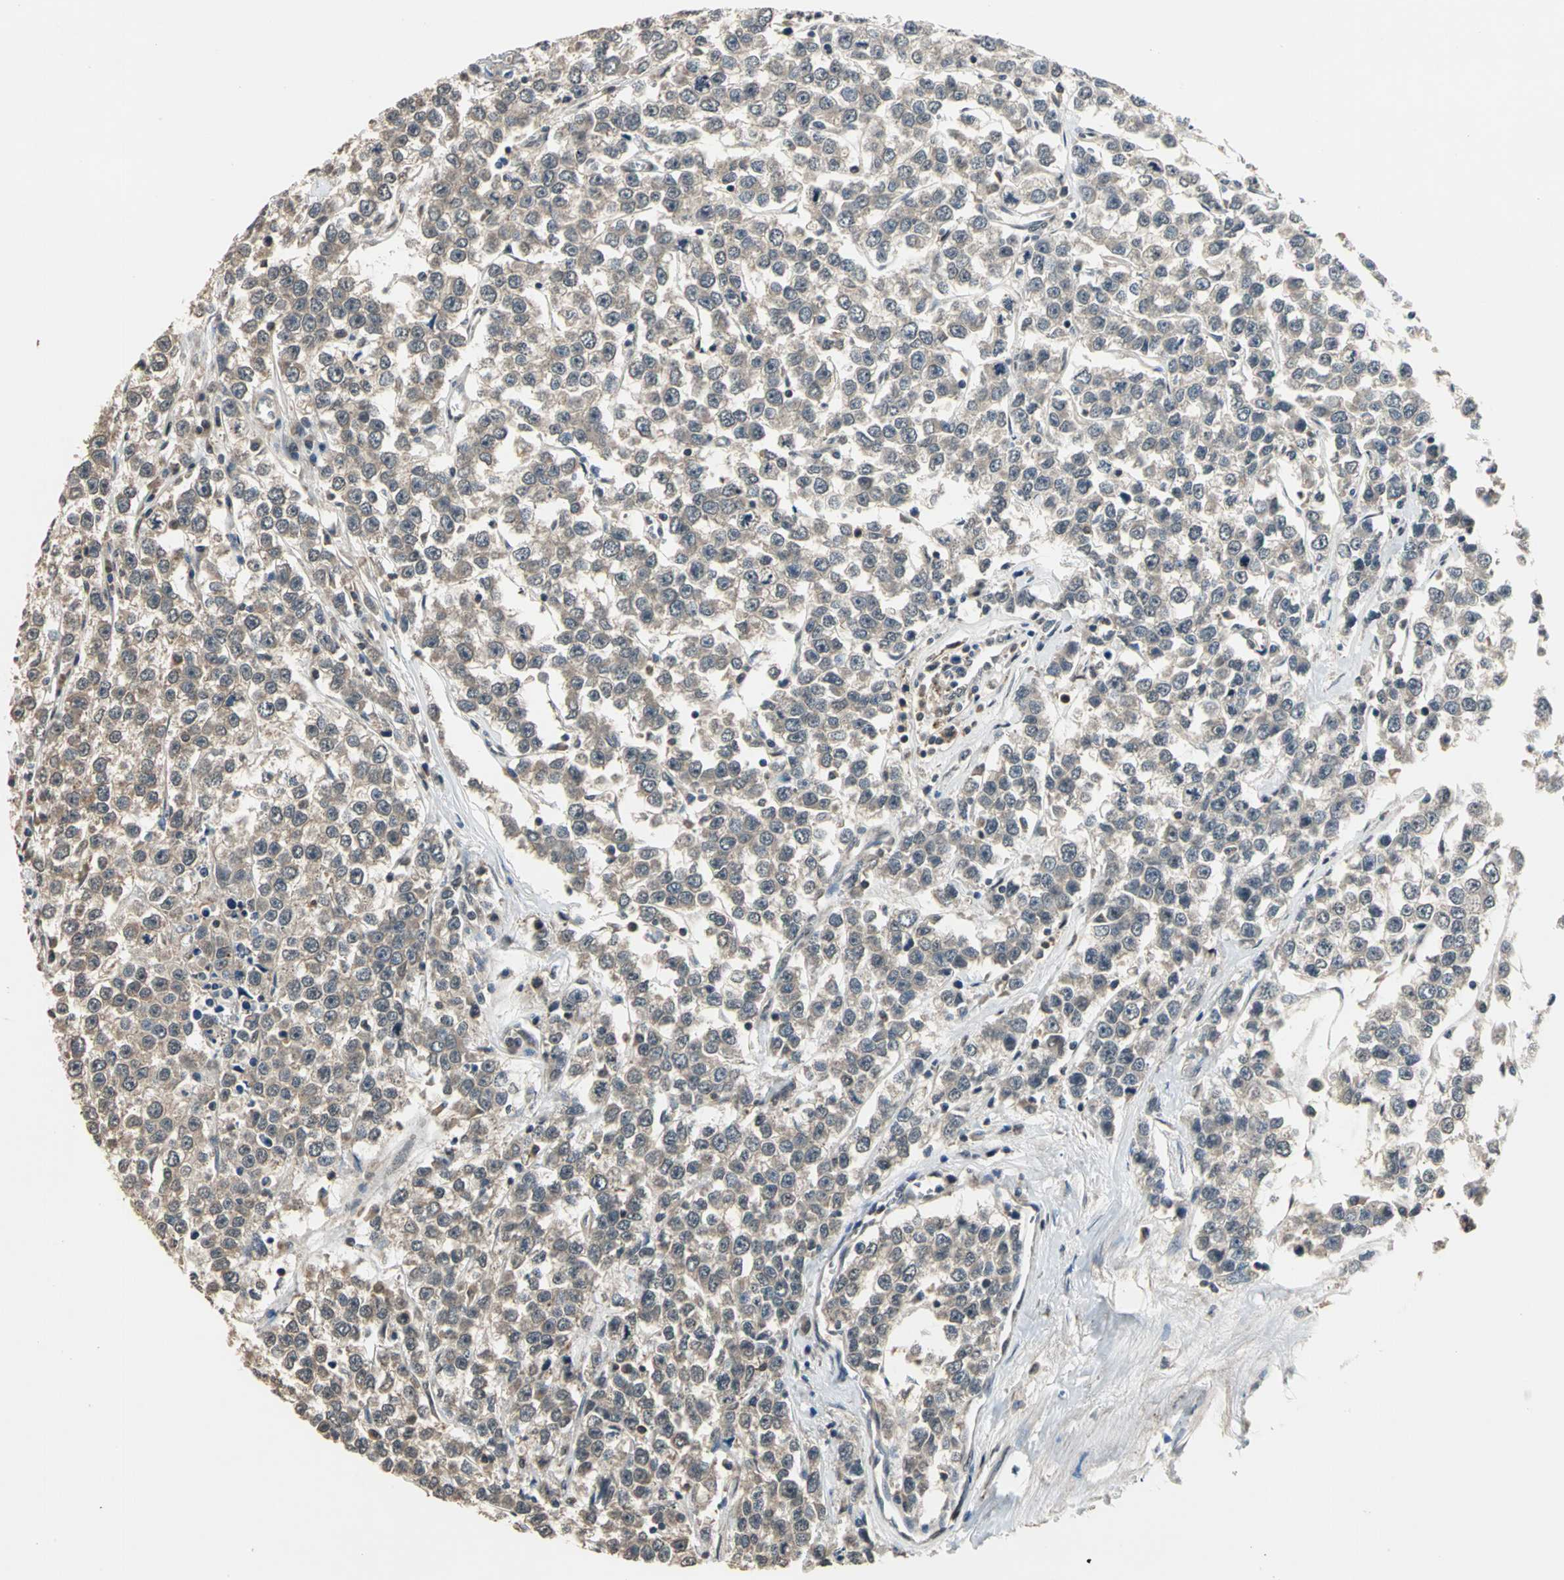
{"staining": {"intensity": "negative", "quantity": "none", "location": "none"}, "tissue": "testis cancer", "cell_type": "Tumor cells", "image_type": "cancer", "snomed": [{"axis": "morphology", "description": "Seminoma, NOS"}, {"axis": "morphology", "description": "Carcinoma, Embryonal, NOS"}, {"axis": "topography", "description": "Testis"}], "caption": "A histopathology image of human testis cancer (seminoma) is negative for staining in tumor cells. (DAB (3,3'-diaminobenzidine) IHC with hematoxylin counter stain).", "gene": "EIF2B2", "patient": {"sex": "male", "age": 52}}